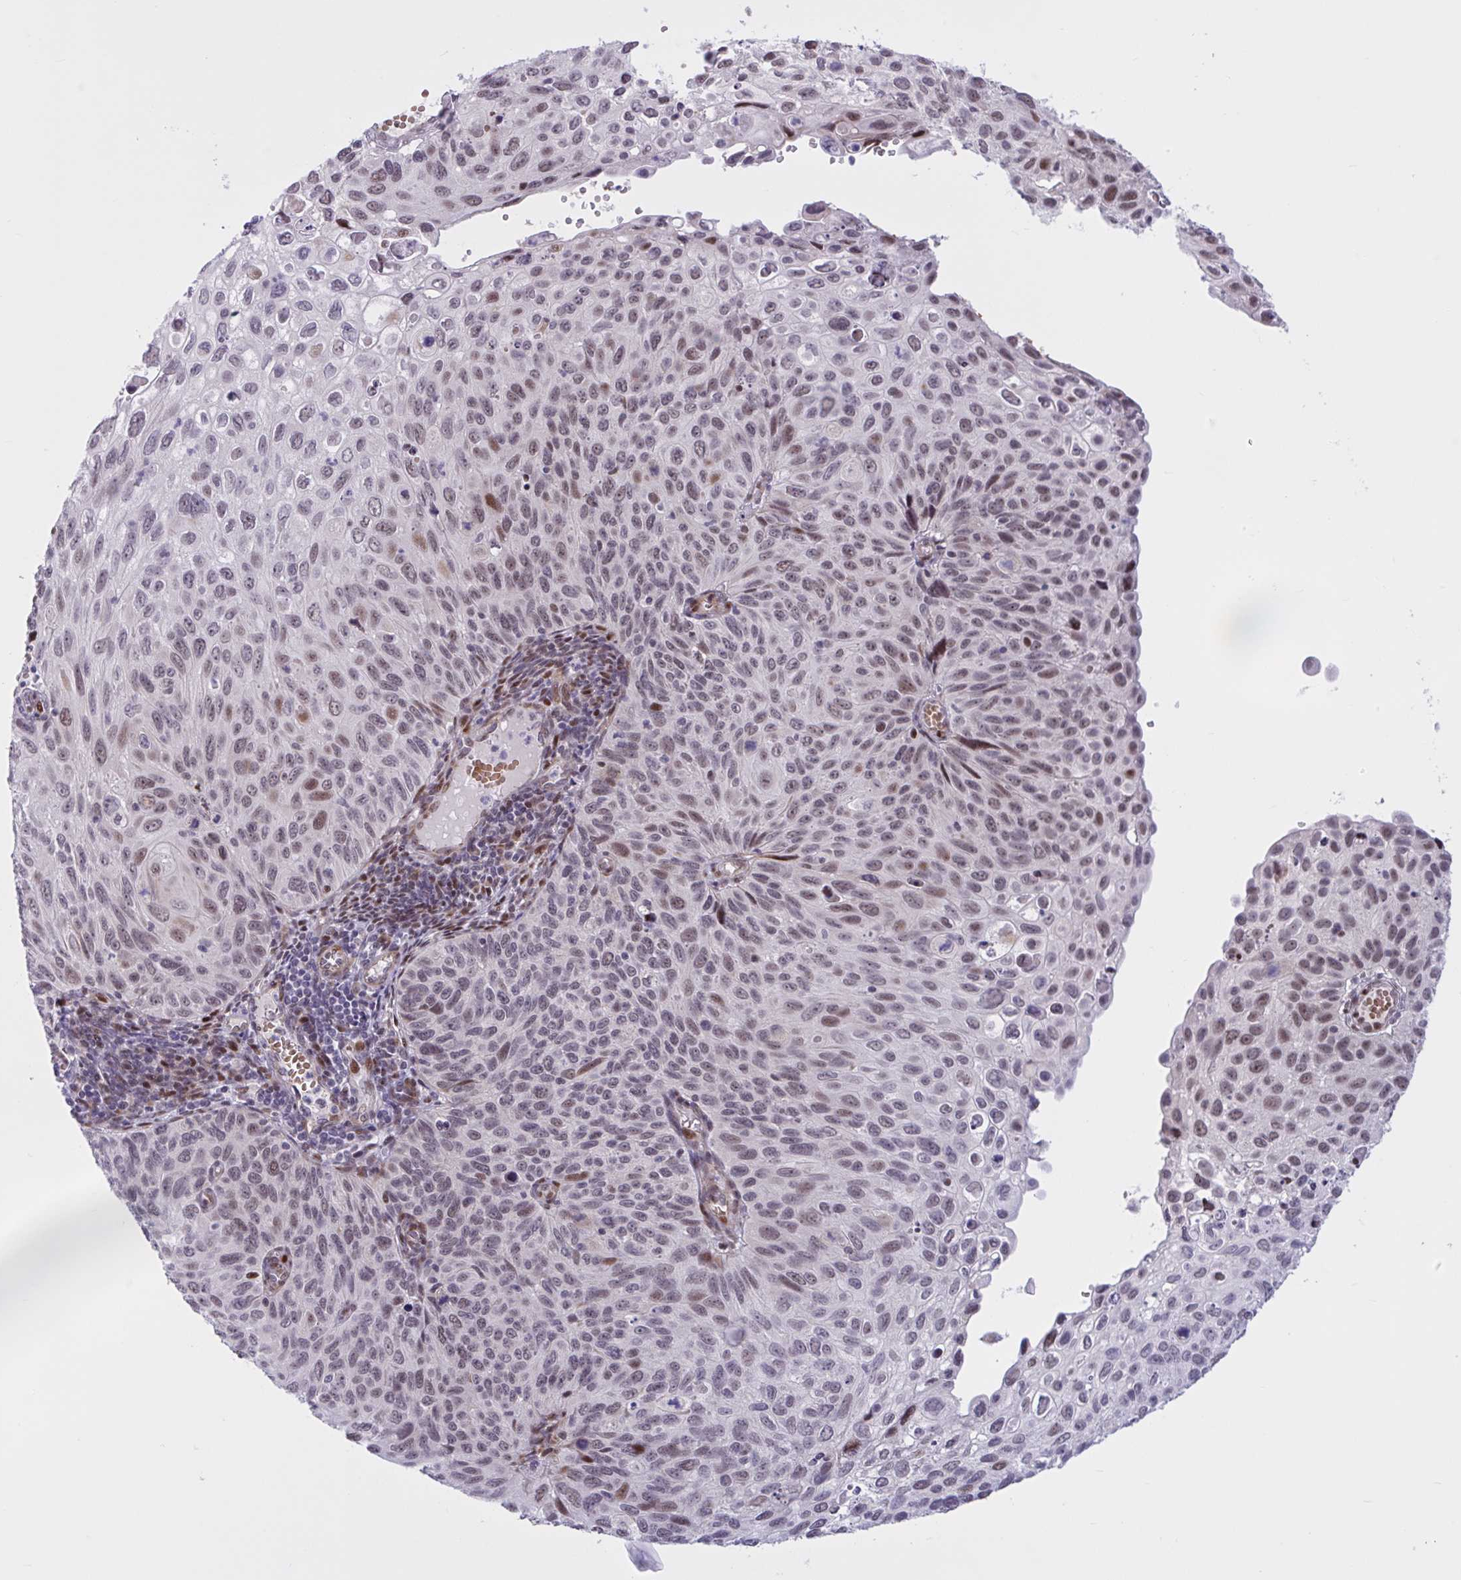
{"staining": {"intensity": "moderate", "quantity": "25%-75%", "location": "nuclear"}, "tissue": "cervical cancer", "cell_type": "Tumor cells", "image_type": "cancer", "snomed": [{"axis": "morphology", "description": "Squamous cell carcinoma, NOS"}, {"axis": "topography", "description": "Cervix"}], "caption": "Immunohistochemical staining of human cervical cancer (squamous cell carcinoma) displays medium levels of moderate nuclear protein expression in about 25%-75% of tumor cells.", "gene": "RBL1", "patient": {"sex": "female", "age": 70}}